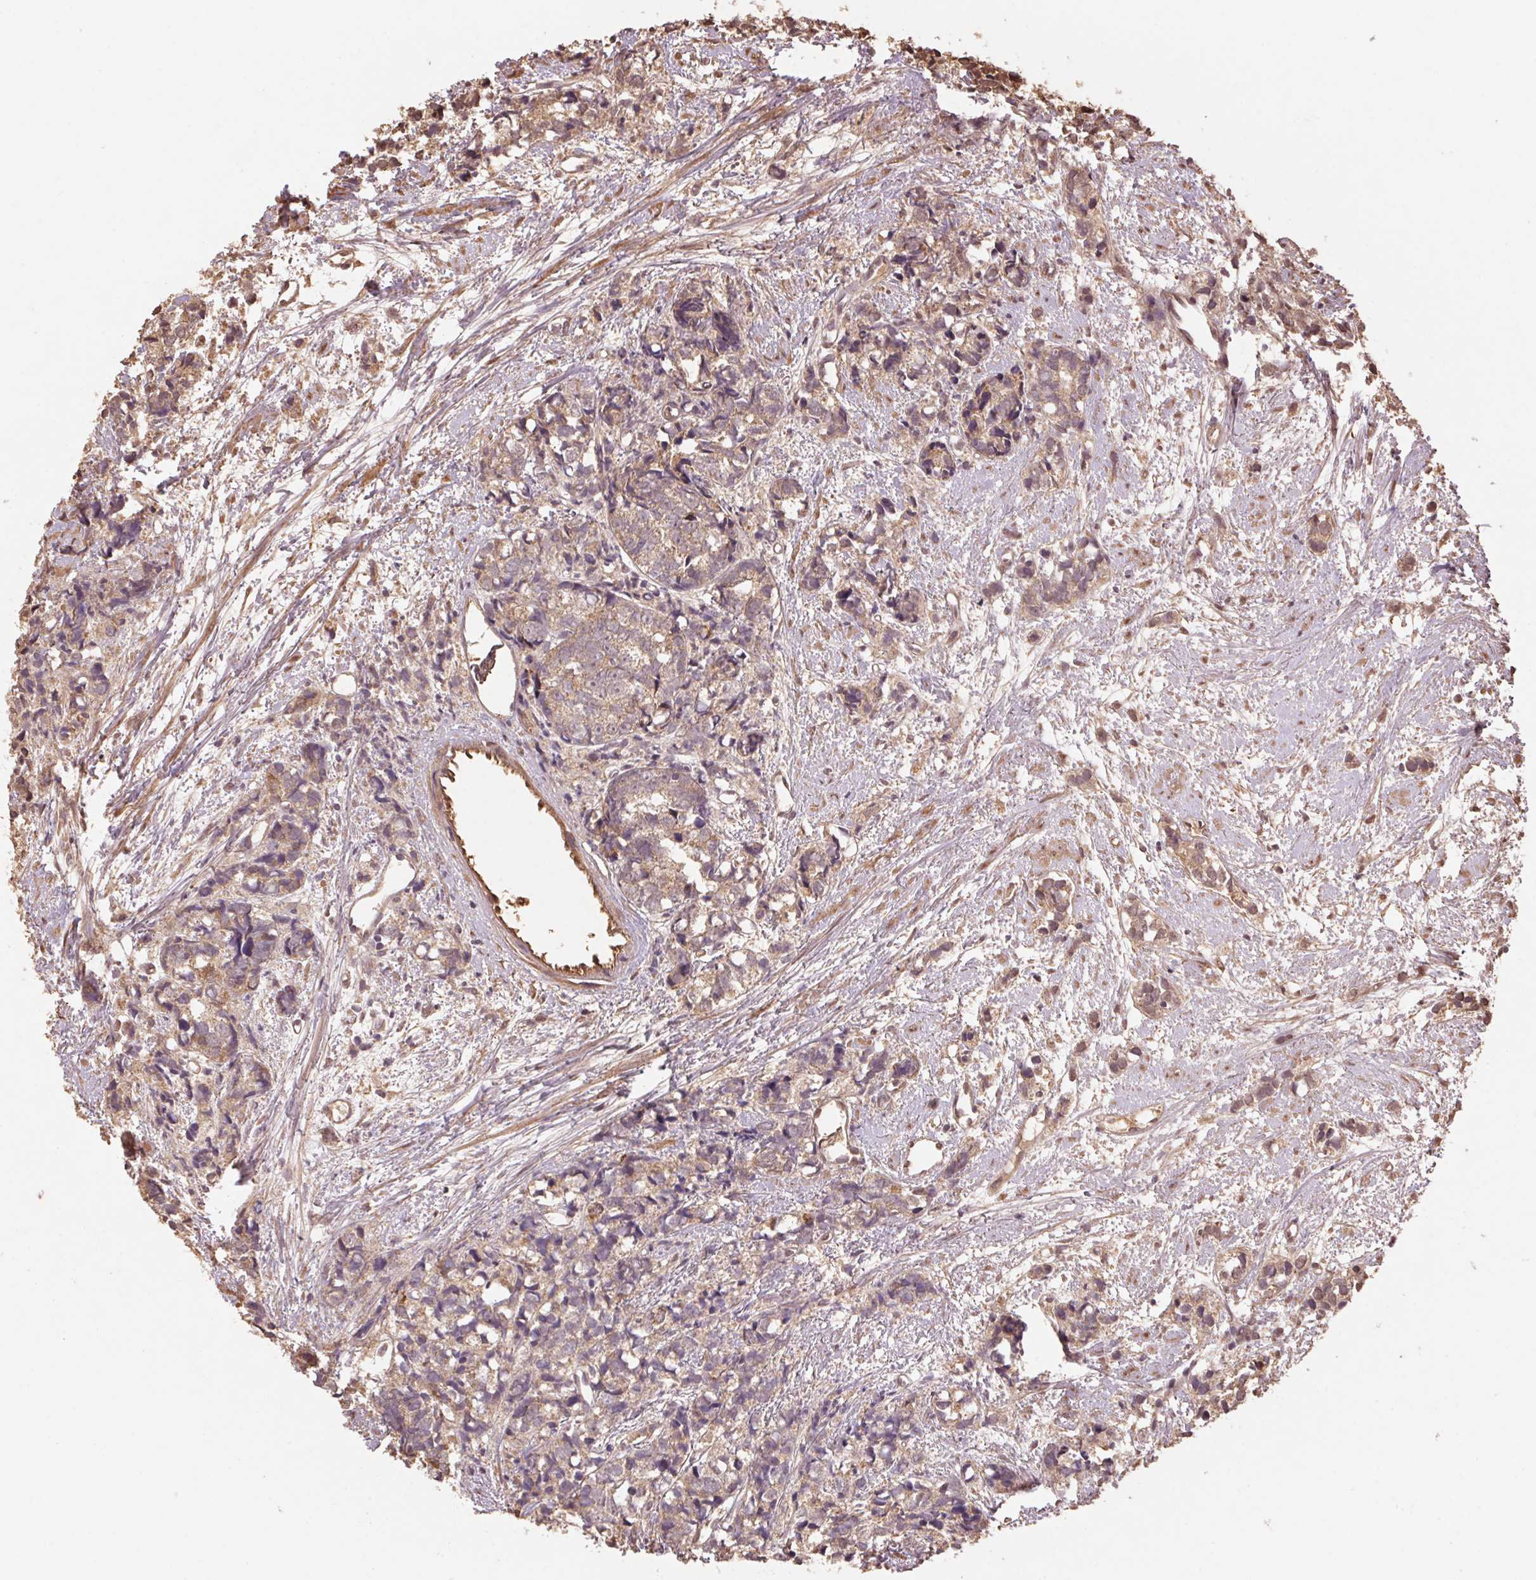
{"staining": {"intensity": "strong", "quantity": "25%-75%", "location": "cytoplasmic/membranous,nuclear"}, "tissue": "prostate cancer", "cell_type": "Tumor cells", "image_type": "cancer", "snomed": [{"axis": "morphology", "description": "Adenocarcinoma, High grade"}, {"axis": "topography", "description": "Prostate"}], "caption": "Immunohistochemical staining of prostate adenocarcinoma (high-grade) demonstrates strong cytoplasmic/membranous and nuclear protein expression in approximately 25%-75% of tumor cells.", "gene": "CUTA", "patient": {"sex": "male", "age": 77}}